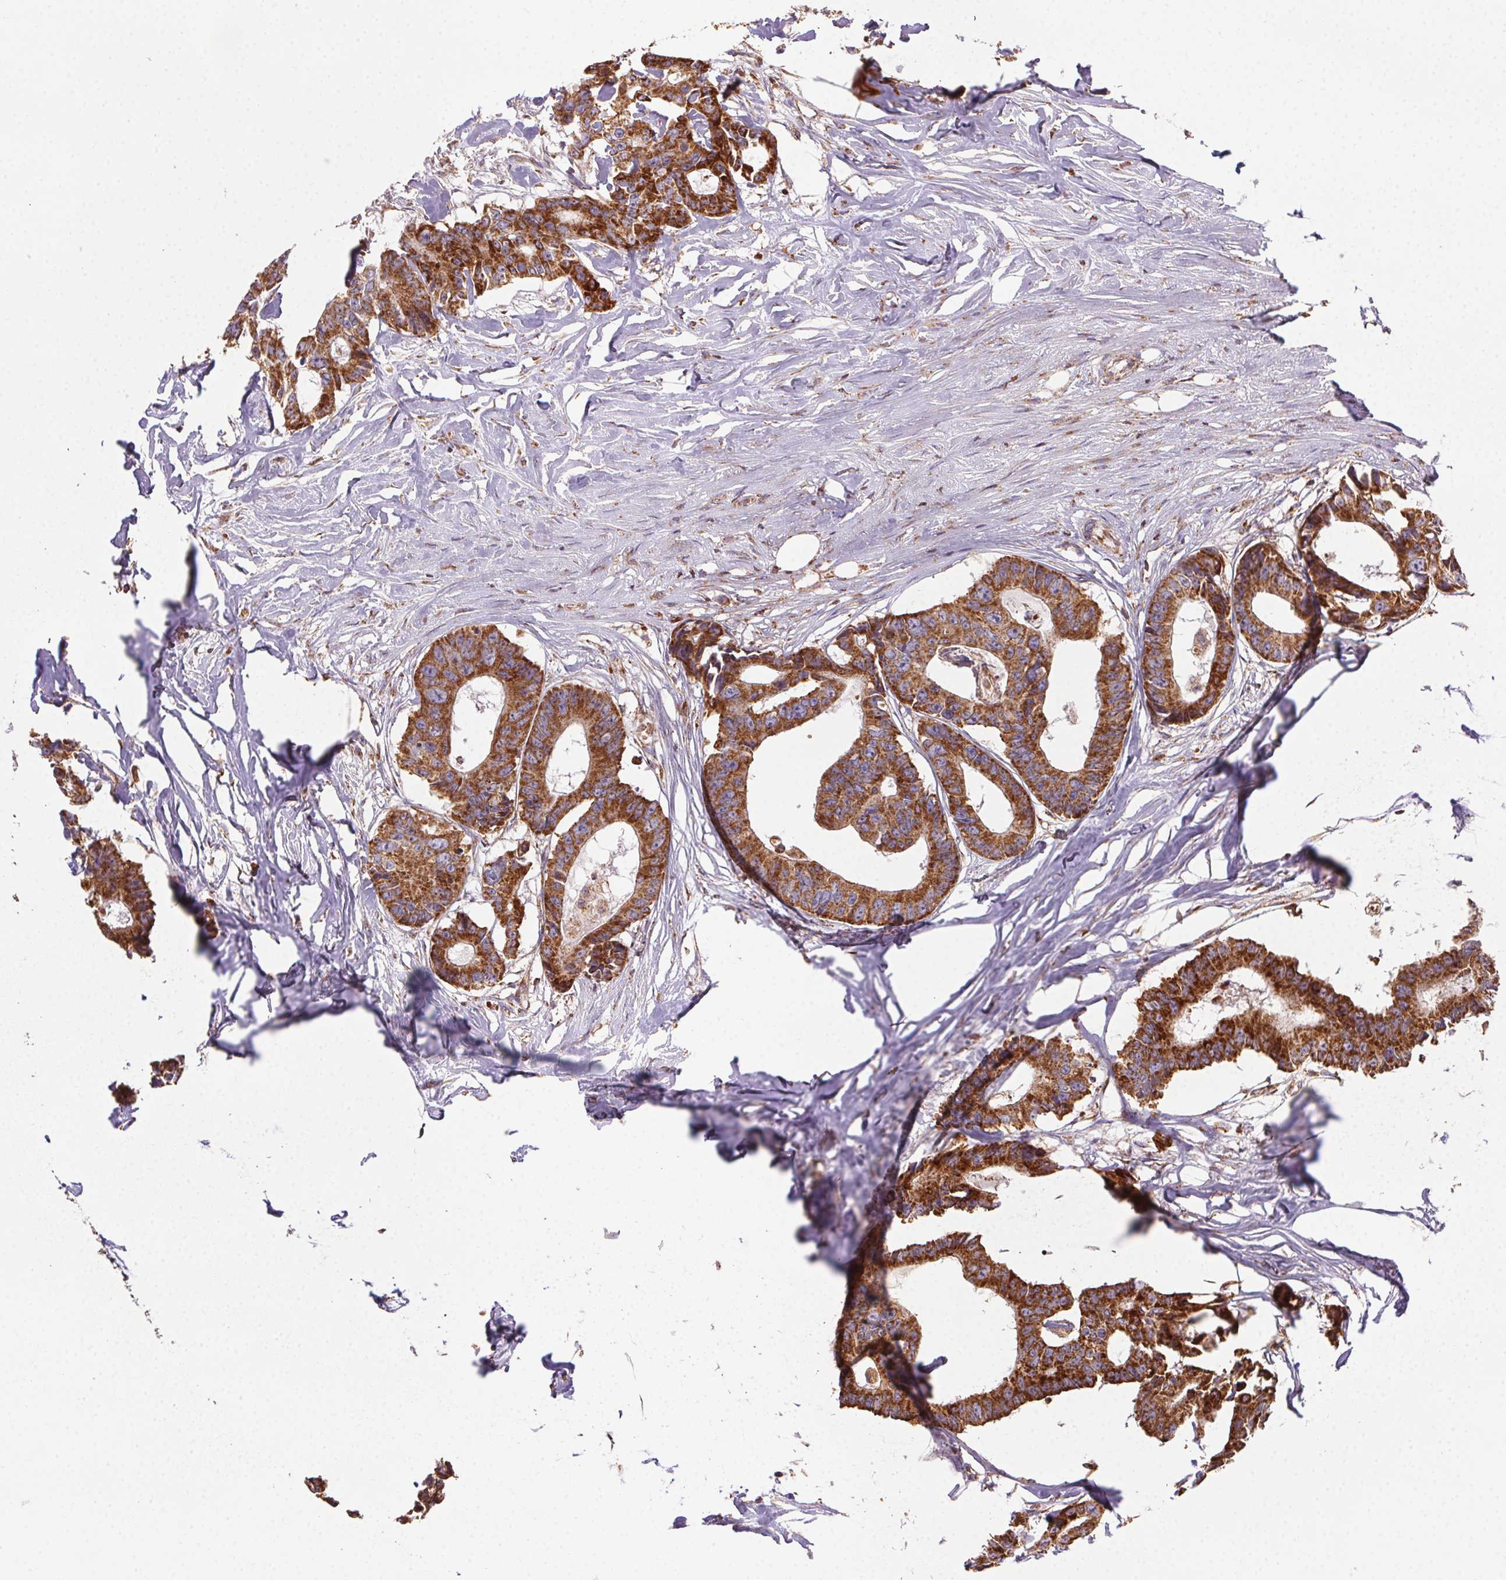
{"staining": {"intensity": "strong", "quantity": ">75%", "location": "cytoplasmic/membranous"}, "tissue": "colorectal cancer", "cell_type": "Tumor cells", "image_type": "cancer", "snomed": [{"axis": "morphology", "description": "Adenocarcinoma, NOS"}, {"axis": "topography", "description": "Rectum"}], "caption": "Protein staining reveals strong cytoplasmic/membranous staining in approximately >75% of tumor cells in colorectal cancer (adenocarcinoma).", "gene": "CLPB", "patient": {"sex": "male", "age": 57}}